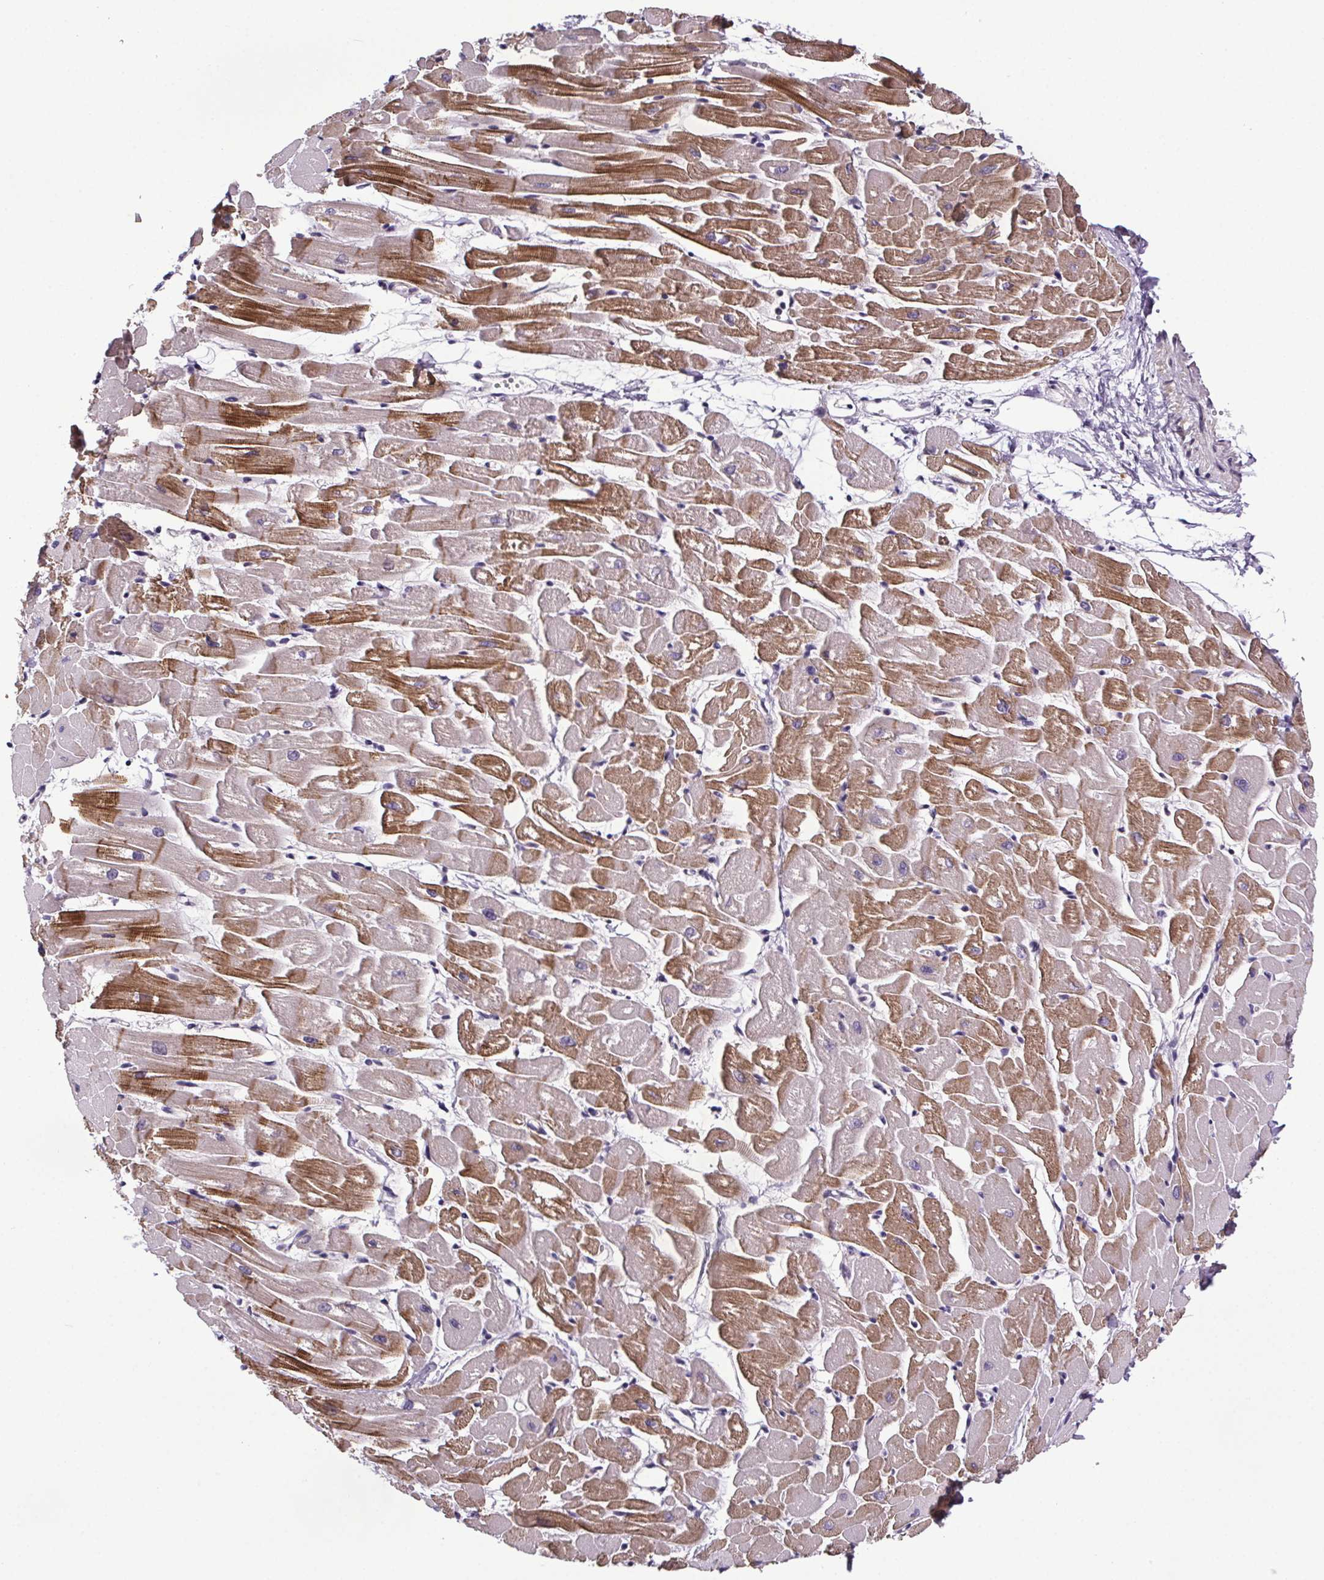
{"staining": {"intensity": "moderate", "quantity": ">75%", "location": "cytoplasmic/membranous"}, "tissue": "heart muscle", "cell_type": "Cardiomyocytes", "image_type": "normal", "snomed": [{"axis": "morphology", "description": "Normal tissue, NOS"}, {"axis": "topography", "description": "Heart"}], "caption": "Immunohistochemistry (IHC) staining of unremarkable heart muscle, which exhibits medium levels of moderate cytoplasmic/membranous expression in approximately >75% of cardiomyocytes indicating moderate cytoplasmic/membranous protein expression. The staining was performed using DAB (brown) for protein detection and nuclei were counterstained in hematoxylin (blue).", "gene": "ATMIN", "patient": {"sex": "male", "age": 57}}